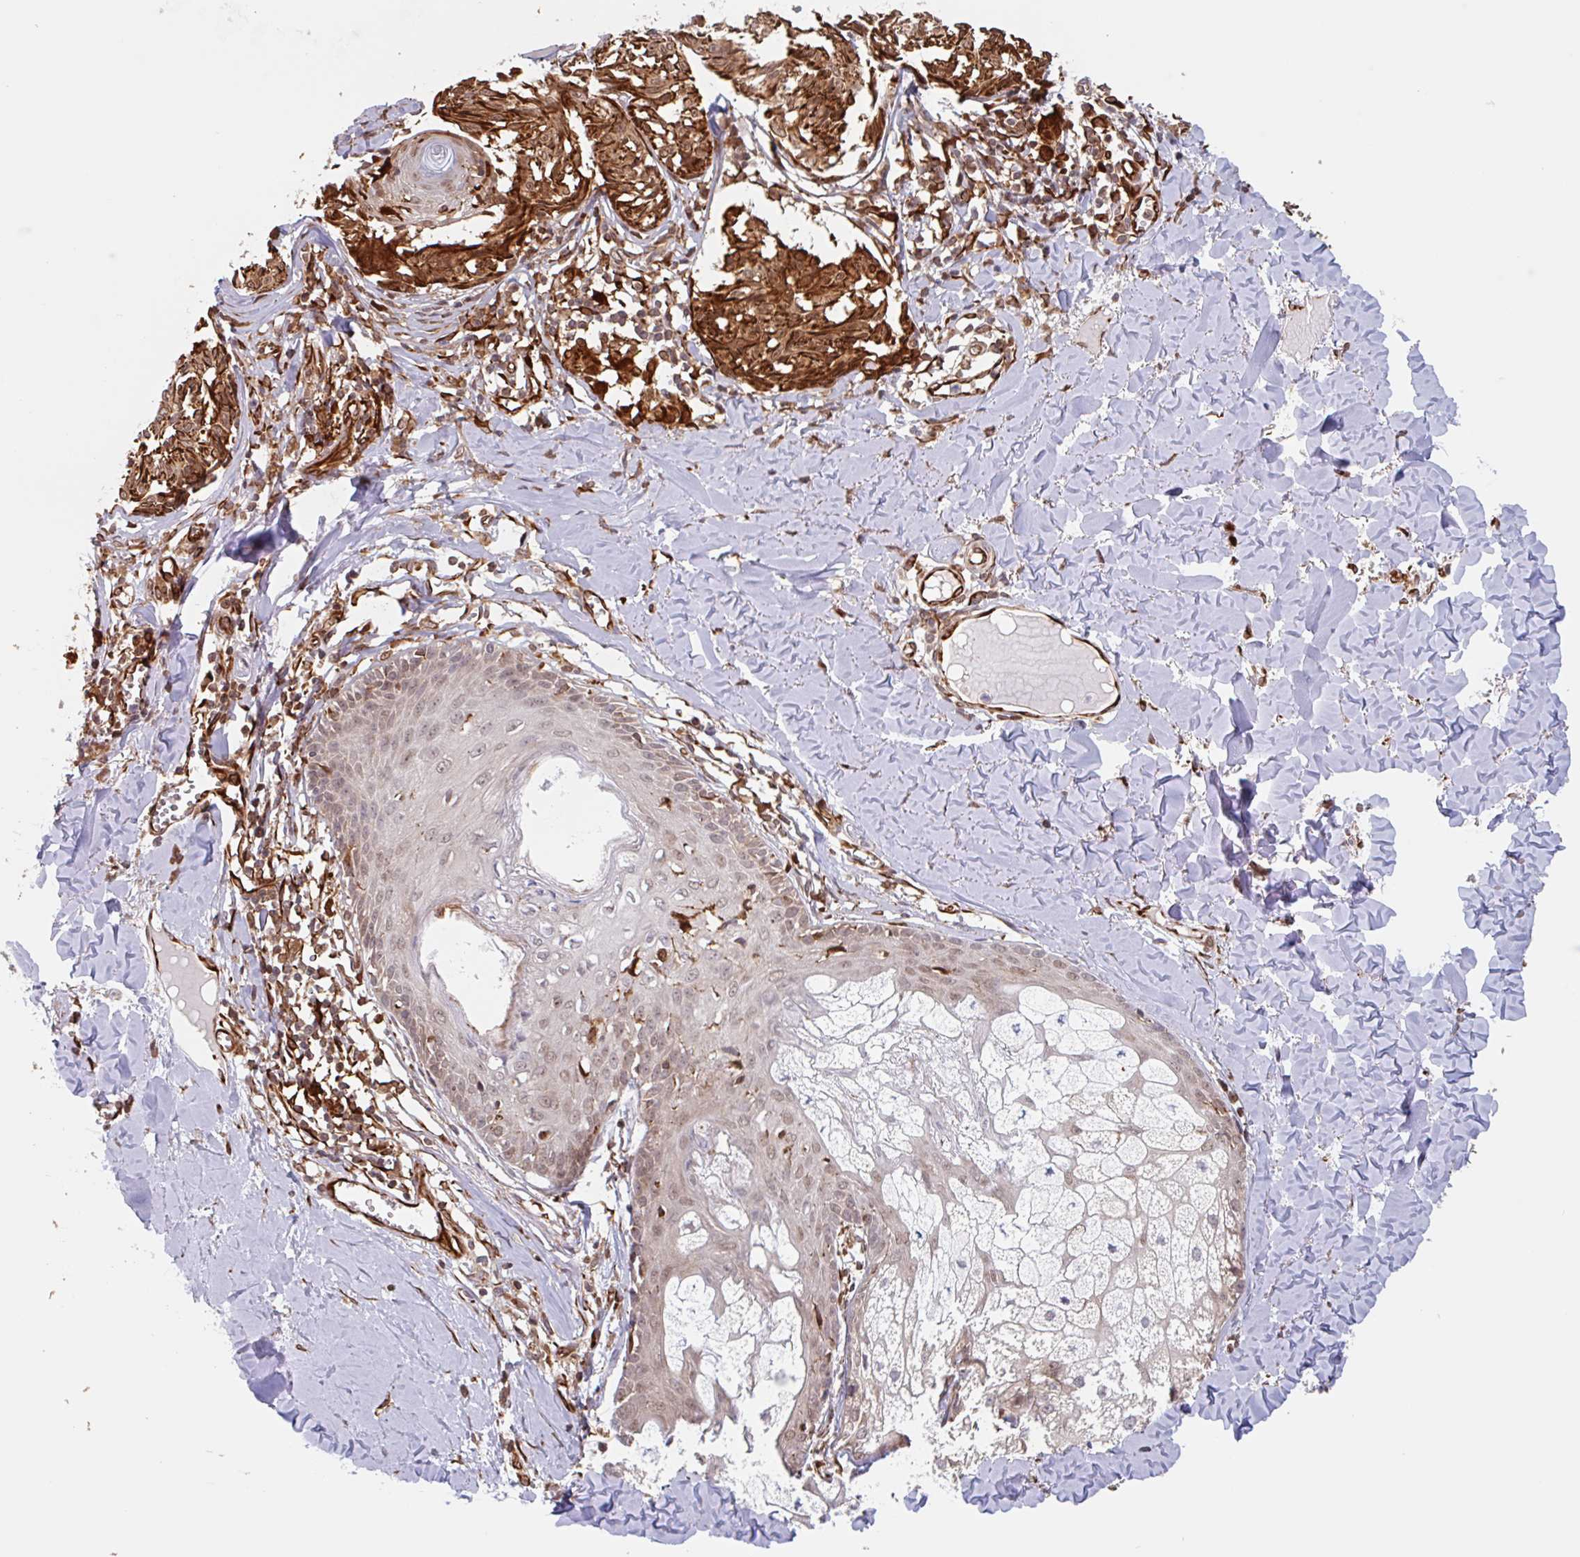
{"staining": {"intensity": "strong", "quantity": ">75%", "location": "cytoplasmic/membranous"}, "tissue": "melanoma", "cell_type": "Tumor cells", "image_type": "cancer", "snomed": [{"axis": "morphology", "description": "Malignant melanoma, NOS"}, {"axis": "topography", "description": "Skin"}], "caption": "Malignant melanoma tissue shows strong cytoplasmic/membranous expression in about >75% of tumor cells", "gene": "NUB1", "patient": {"sex": "female", "age": 43}}